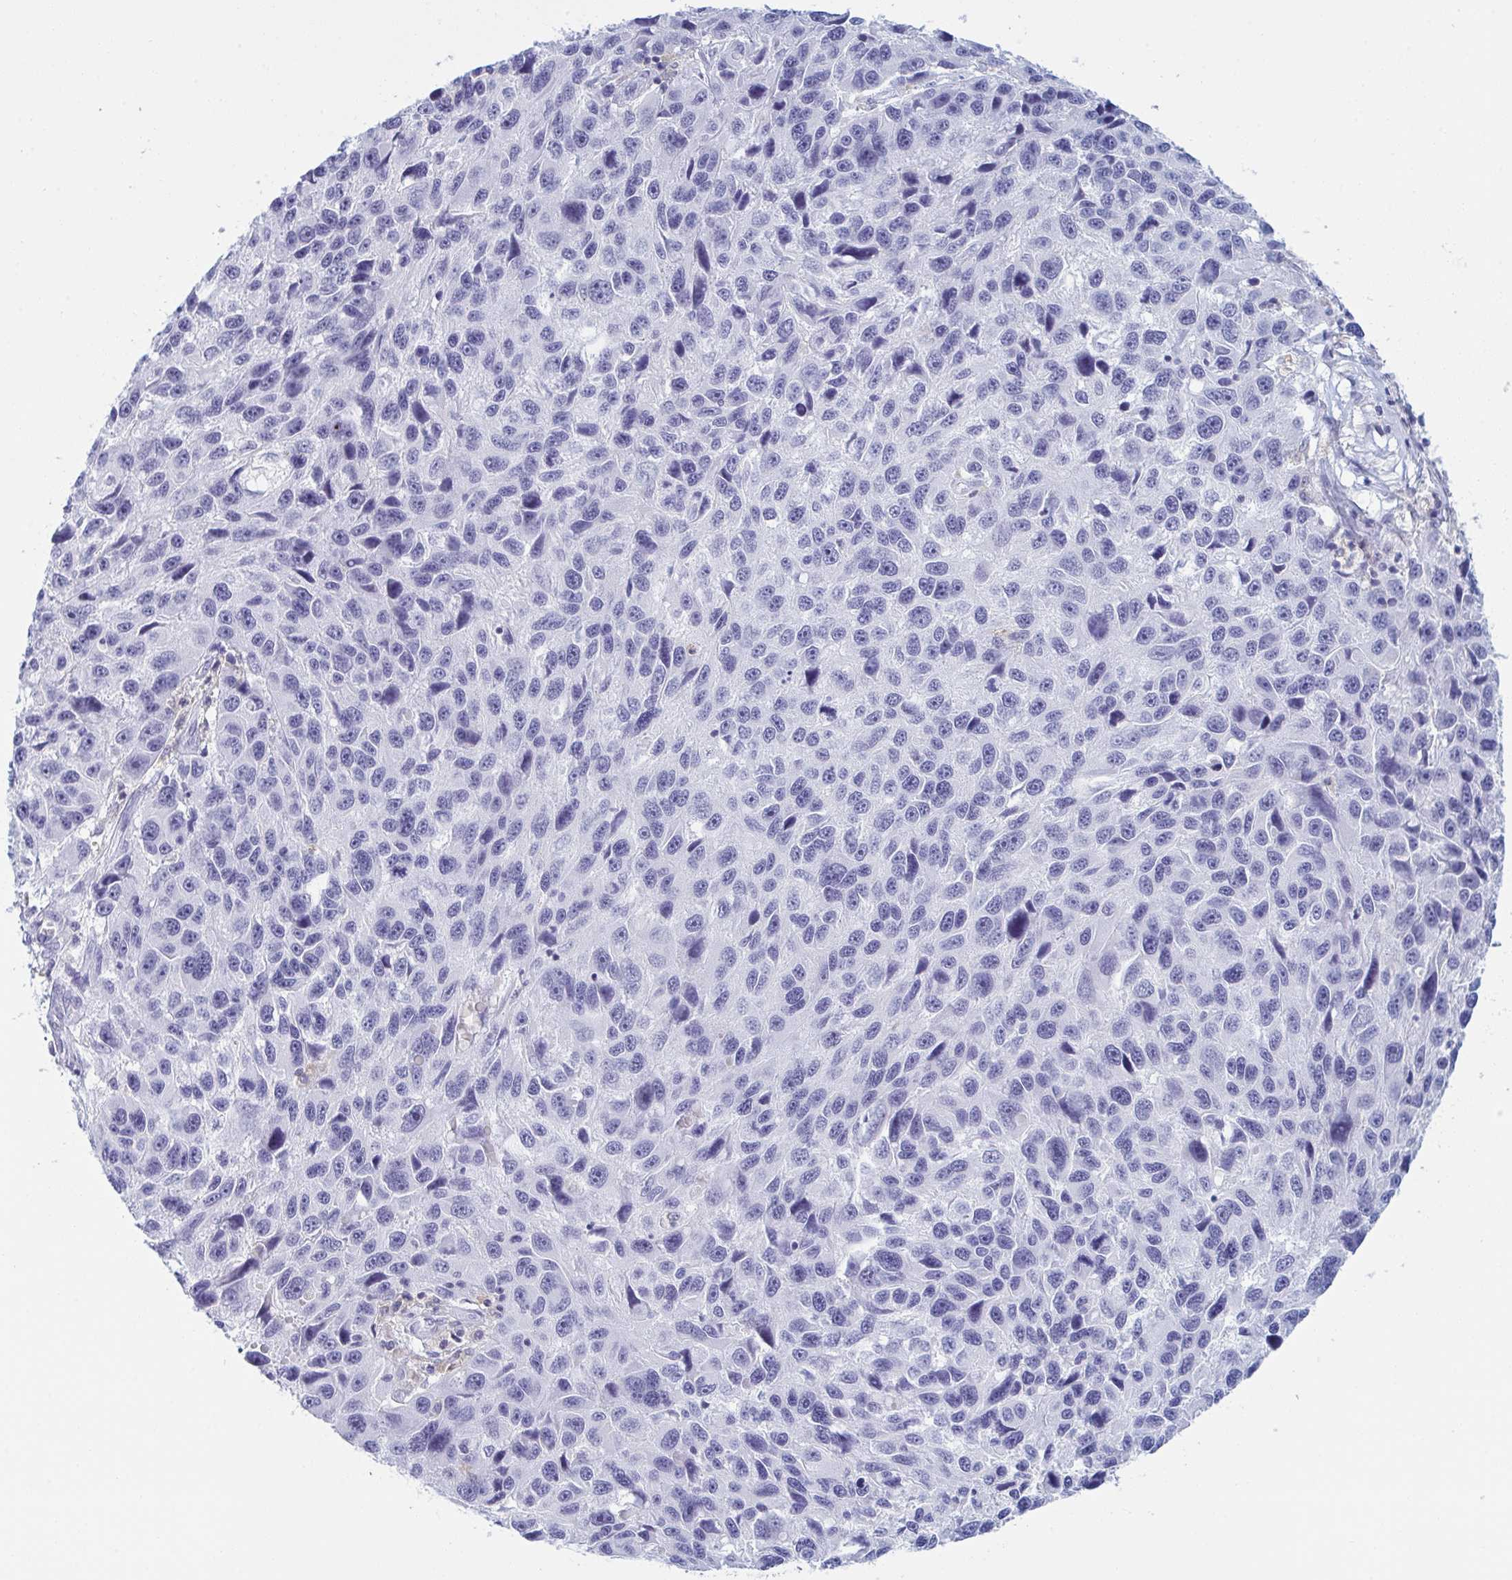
{"staining": {"intensity": "negative", "quantity": "none", "location": "none"}, "tissue": "melanoma", "cell_type": "Tumor cells", "image_type": "cancer", "snomed": [{"axis": "morphology", "description": "Malignant melanoma, NOS"}, {"axis": "topography", "description": "Skin"}], "caption": "IHC image of human malignant melanoma stained for a protein (brown), which displays no positivity in tumor cells. (Brightfield microscopy of DAB (3,3'-diaminobenzidine) immunohistochemistry at high magnification).", "gene": "MYO1F", "patient": {"sex": "male", "age": 53}}